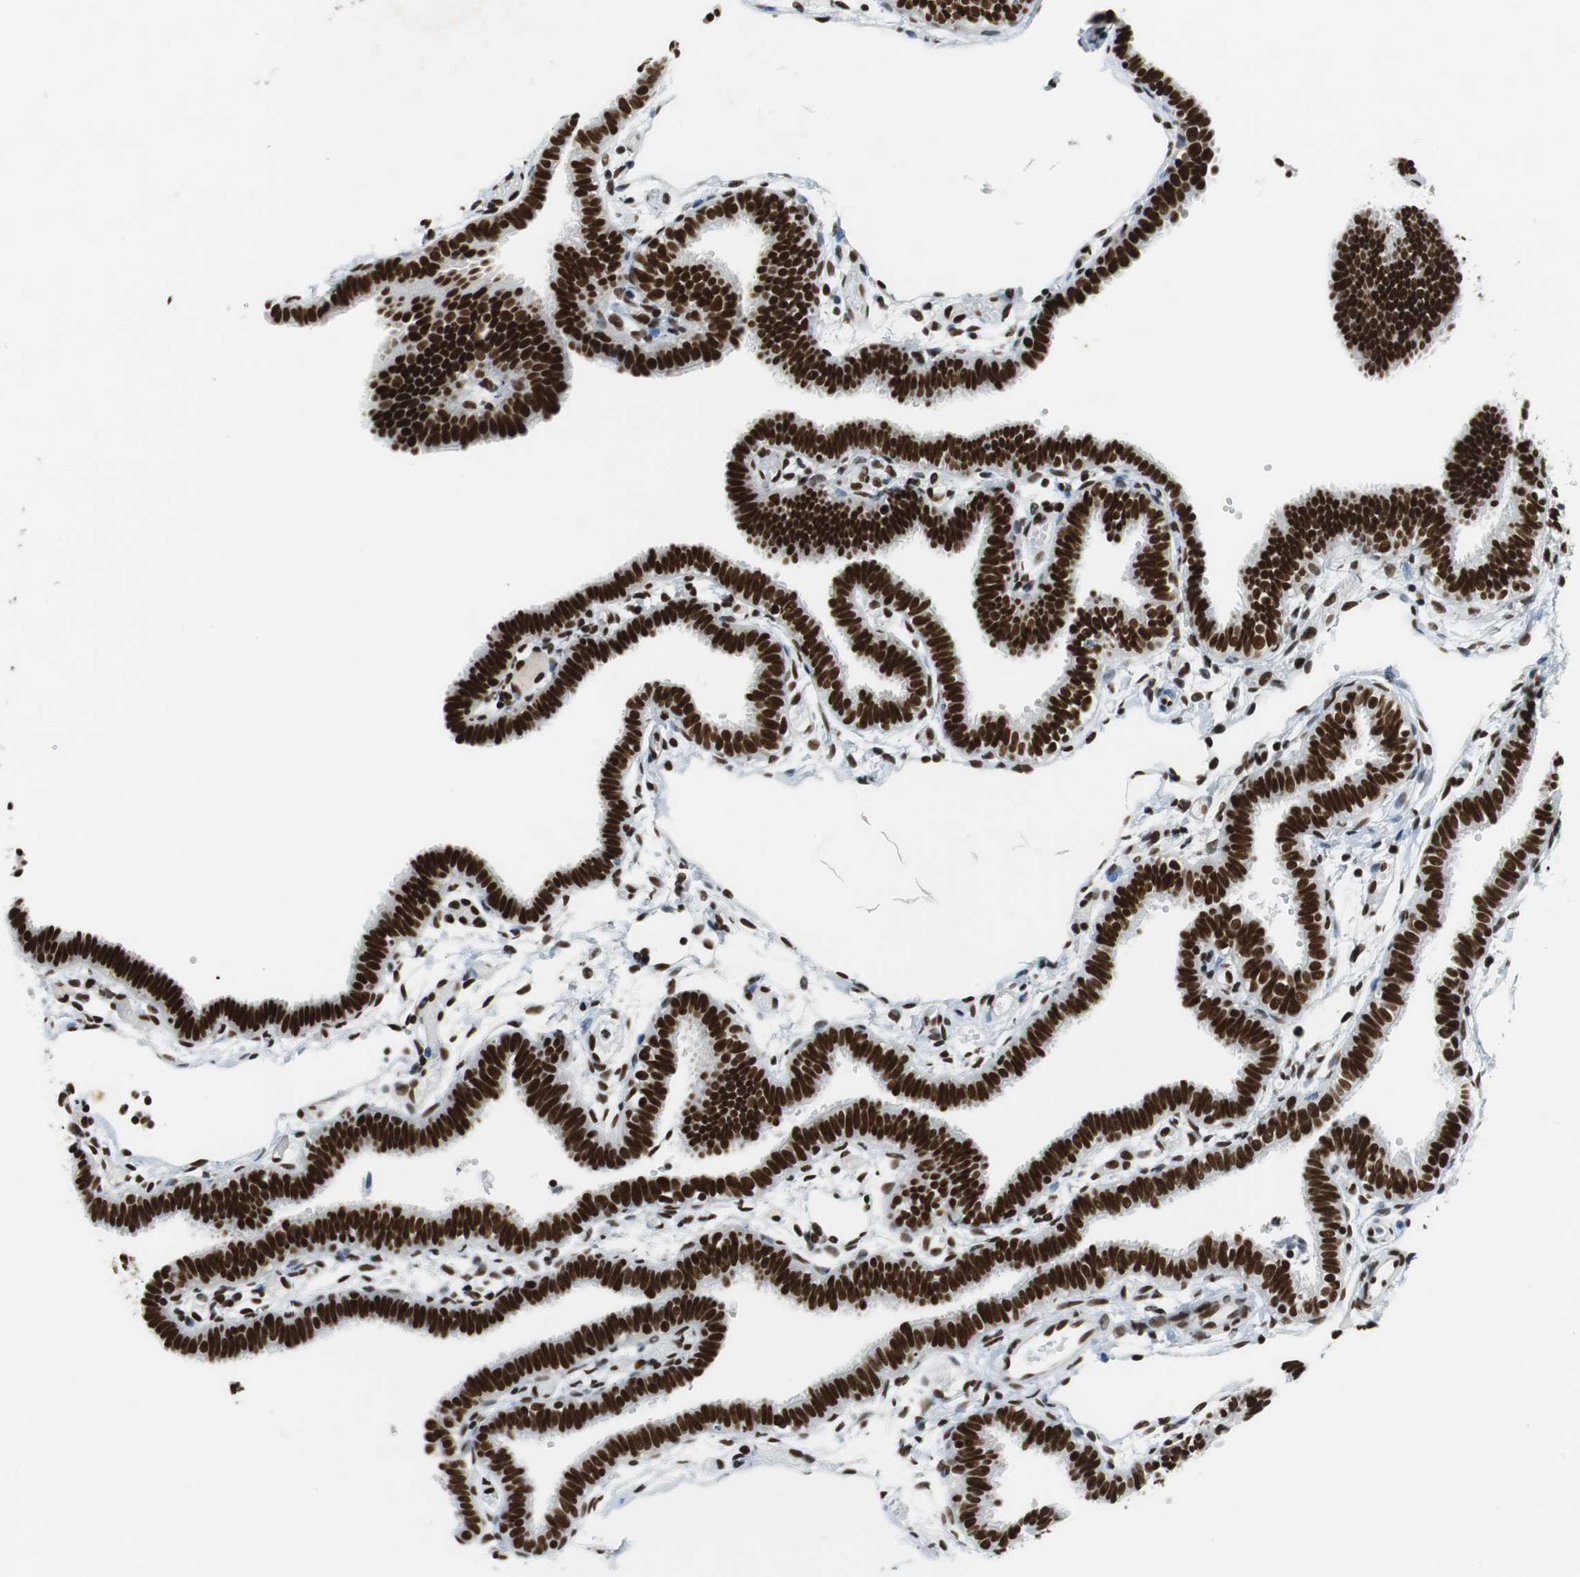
{"staining": {"intensity": "strong", "quantity": ">75%", "location": "nuclear"}, "tissue": "fallopian tube", "cell_type": "Glandular cells", "image_type": "normal", "snomed": [{"axis": "morphology", "description": "Normal tissue, NOS"}, {"axis": "topography", "description": "Fallopian tube"}], "caption": "A brown stain labels strong nuclear expression of a protein in glandular cells of normal fallopian tube. (brown staining indicates protein expression, while blue staining denotes nuclei).", "gene": "PRKDC", "patient": {"sex": "female", "age": 29}}